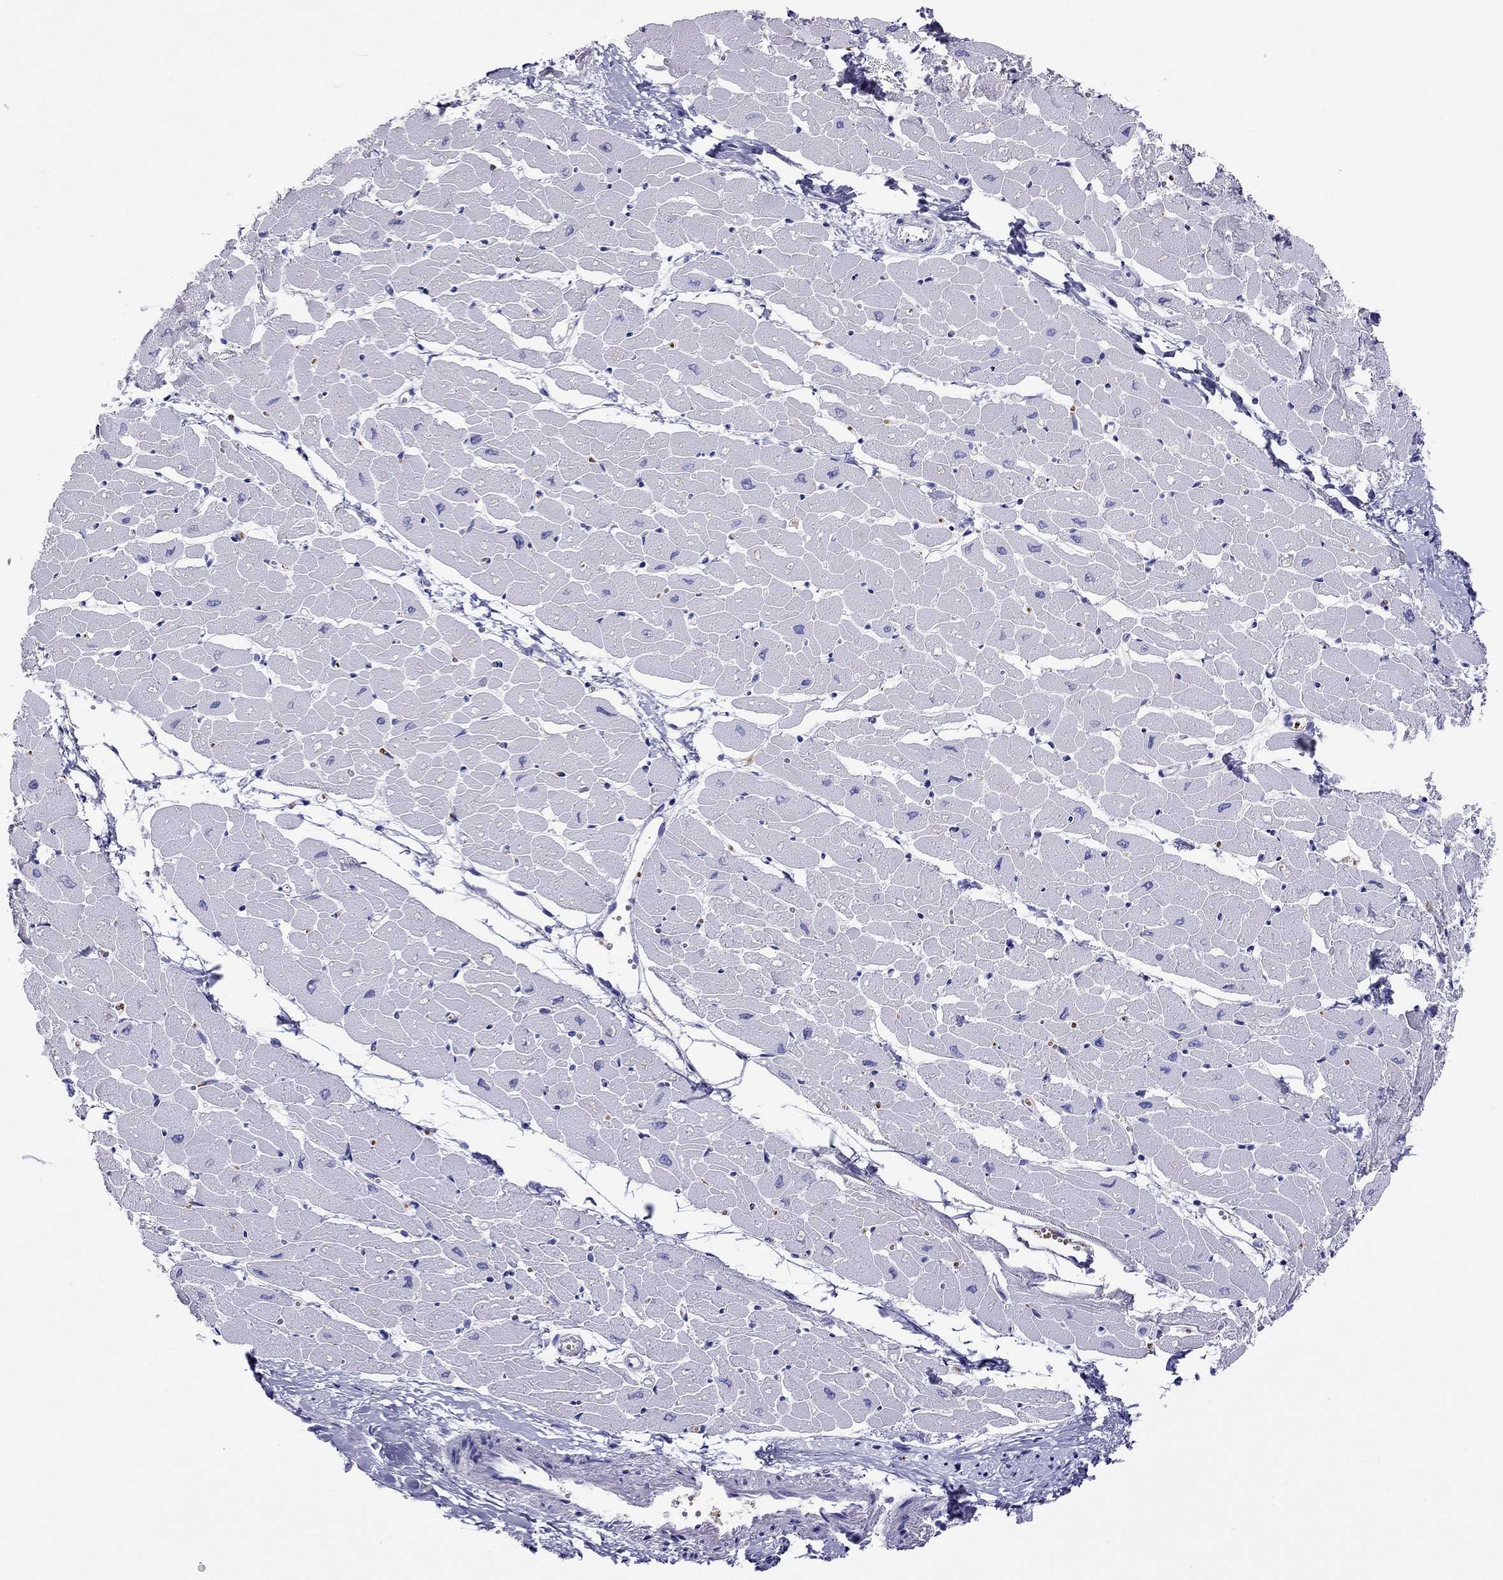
{"staining": {"intensity": "negative", "quantity": "none", "location": "none"}, "tissue": "heart muscle", "cell_type": "Cardiomyocytes", "image_type": "normal", "snomed": [{"axis": "morphology", "description": "Normal tissue, NOS"}, {"axis": "topography", "description": "Heart"}], "caption": "The histopathology image demonstrates no significant positivity in cardiomyocytes of heart muscle. The staining was performed using DAB to visualize the protein expression in brown, while the nuclei were stained in blue with hematoxylin (Magnification: 20x).", "gene": "PTPRN", "patient": {"sex": "male", "age": 57}}